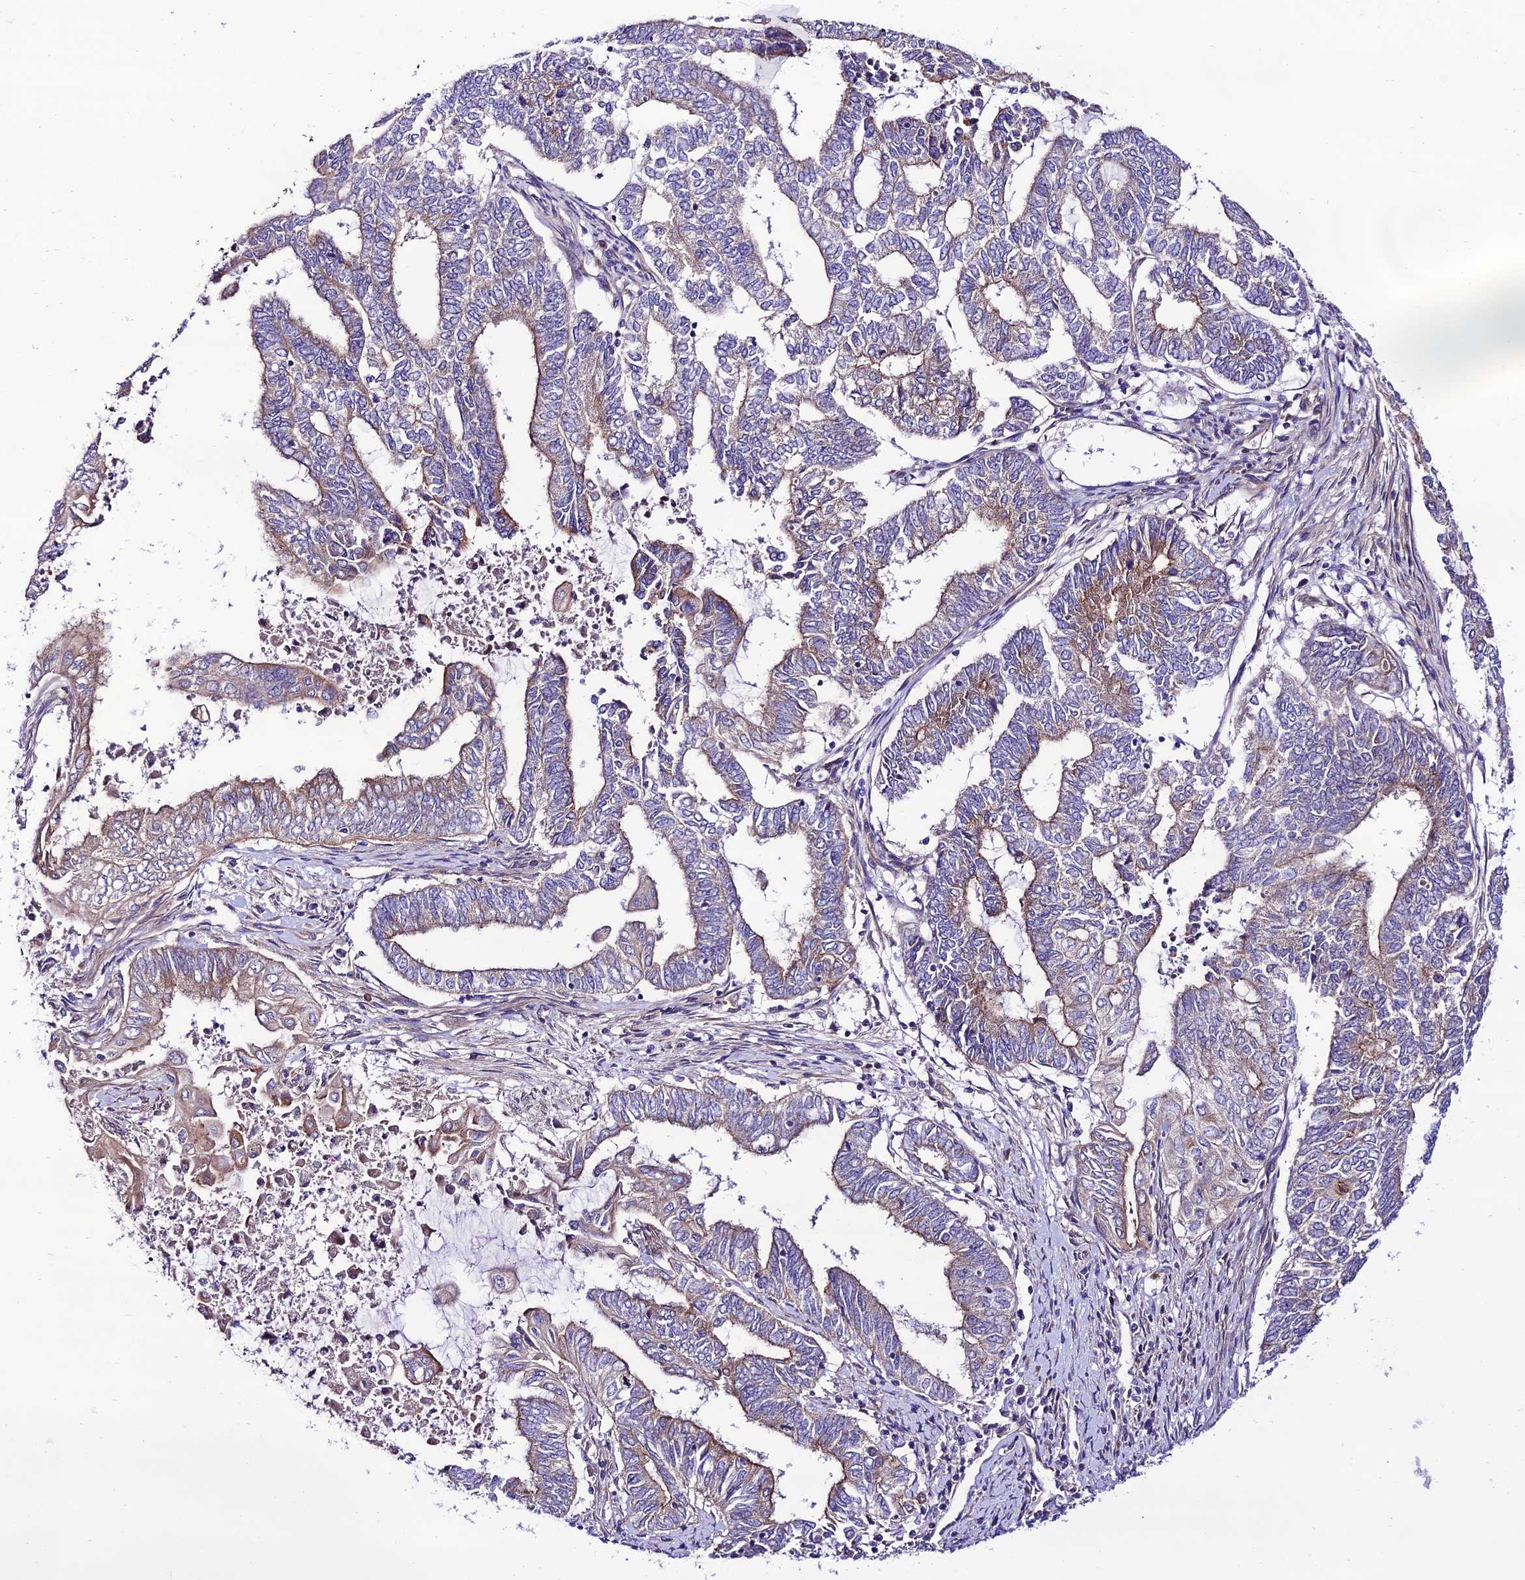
{"staining": {"intensity": "moderate", "quantity": "25%-75%", "location": "cytoplasmic/membranous"}, "tissue": "endometrial cancer", "cell_type": "Tumor cells", "image_type": "cancer", "snomed": [{"axis": "morphology", "description": "Adenocarcinoma, NOS"}, {"axis": "topography", "description": "Uterus"}, {"axis": "topography", "description": "Endometrium"}], "caption": "Protein analysis of endometrial cancer tissue reveals moderate cytoplasmic/membranous staining in approximately 25%-75% of tumor cells.", "gene": "LACTB2", "patient": {"sex": "female", "age": 70}}